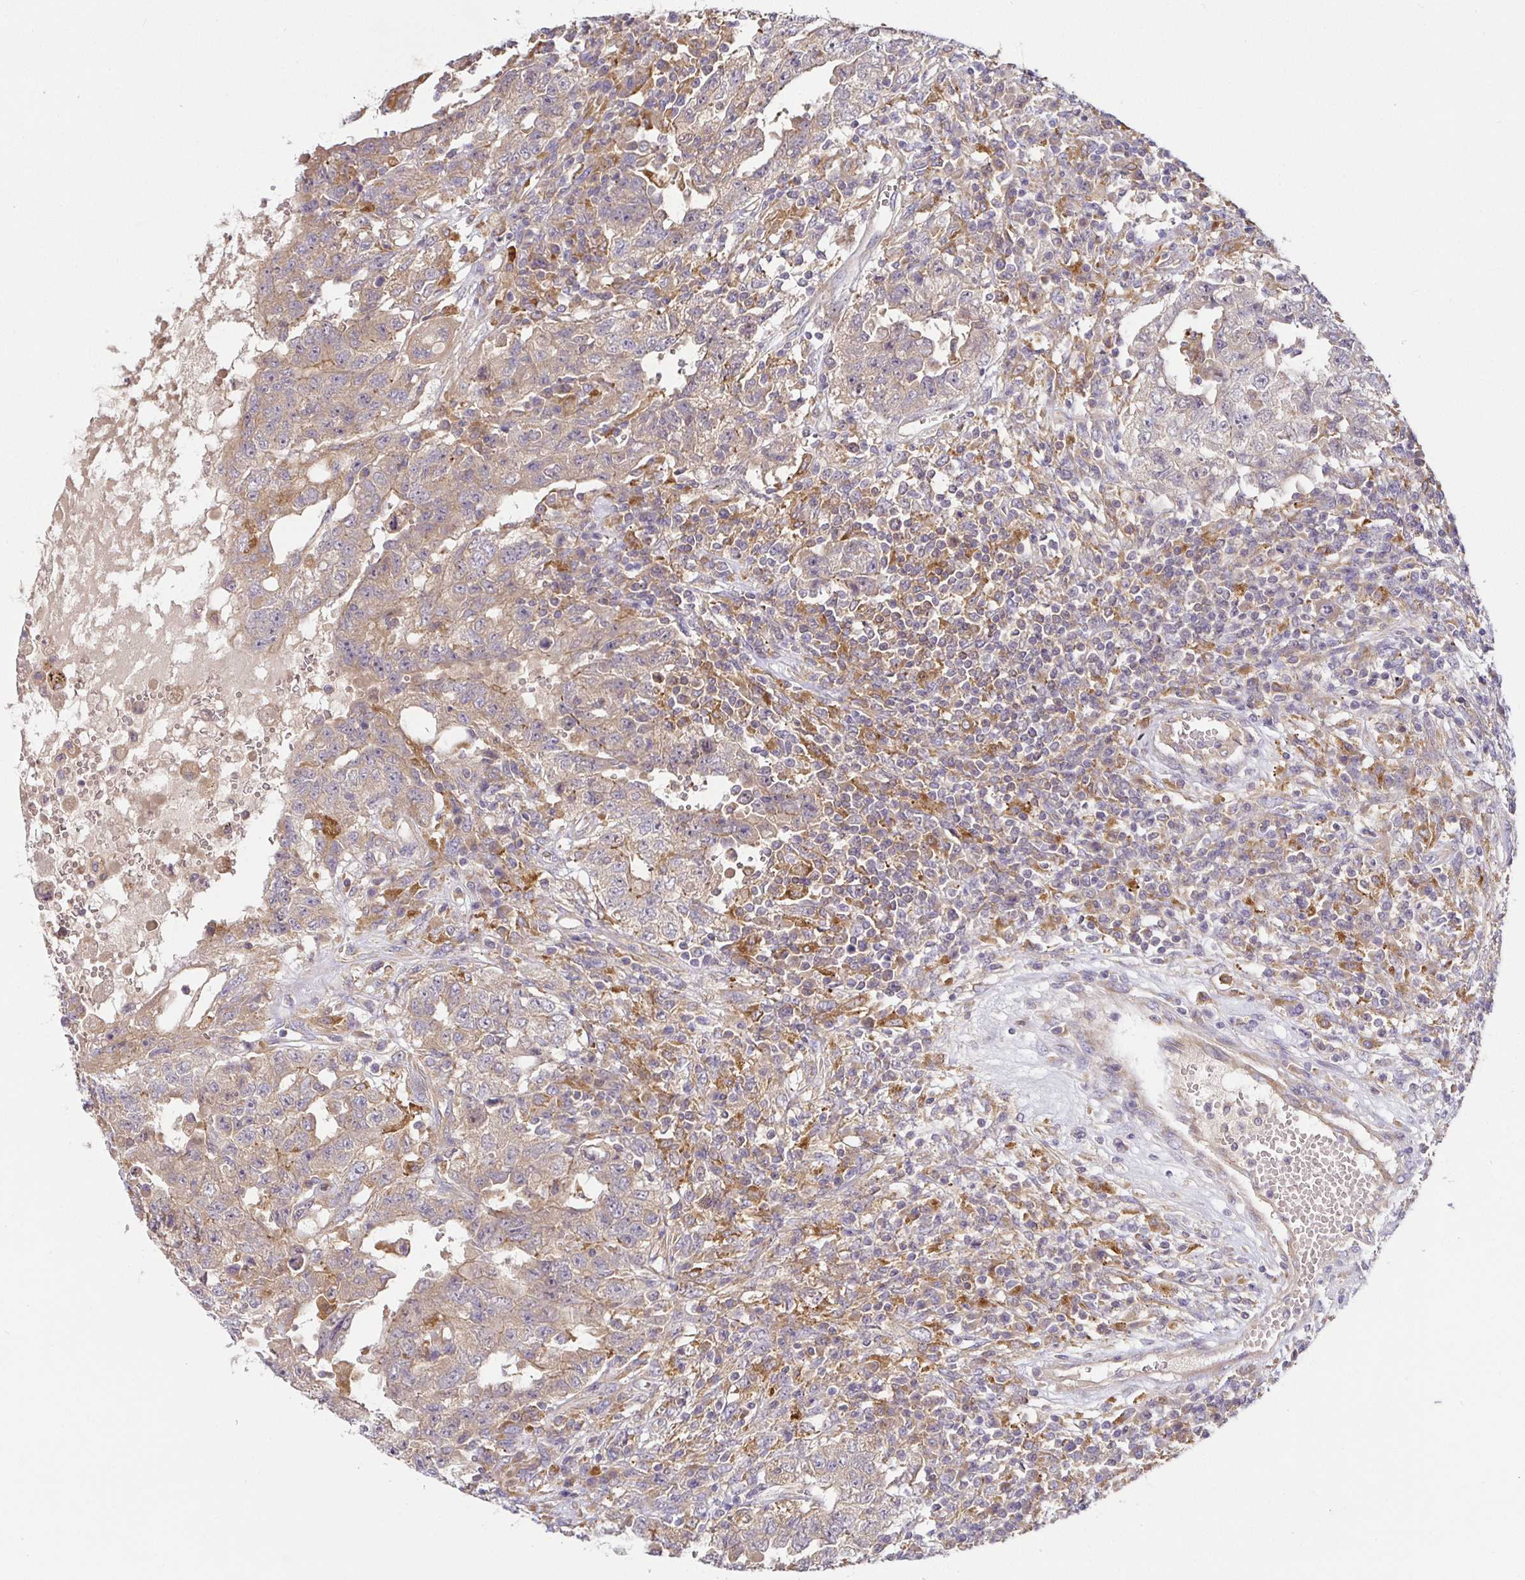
{"staining": {"intensity": "weak", "quantity": ">75%", "location": "cytoplasmic/membranous"}, "tissue": "testis cancer", "cell_type": "Tumor cells", "image_type": "cancer", "snomed": [{"axis": "morphology", "description": "Carcinoma, Embryonal, NOS"}, {"axis": "topography", "description": "Testis"}], "caption": "Immunohistochemistry micrograph of testis cancer (embryonal carcinoma) stained for a protein (brown), which shows low levels of weak cytoplasmic/membranous positivity in about >75% of tumor cells.", "gene": "SNX8", "patient": {"sex": "male", "age": 26}}